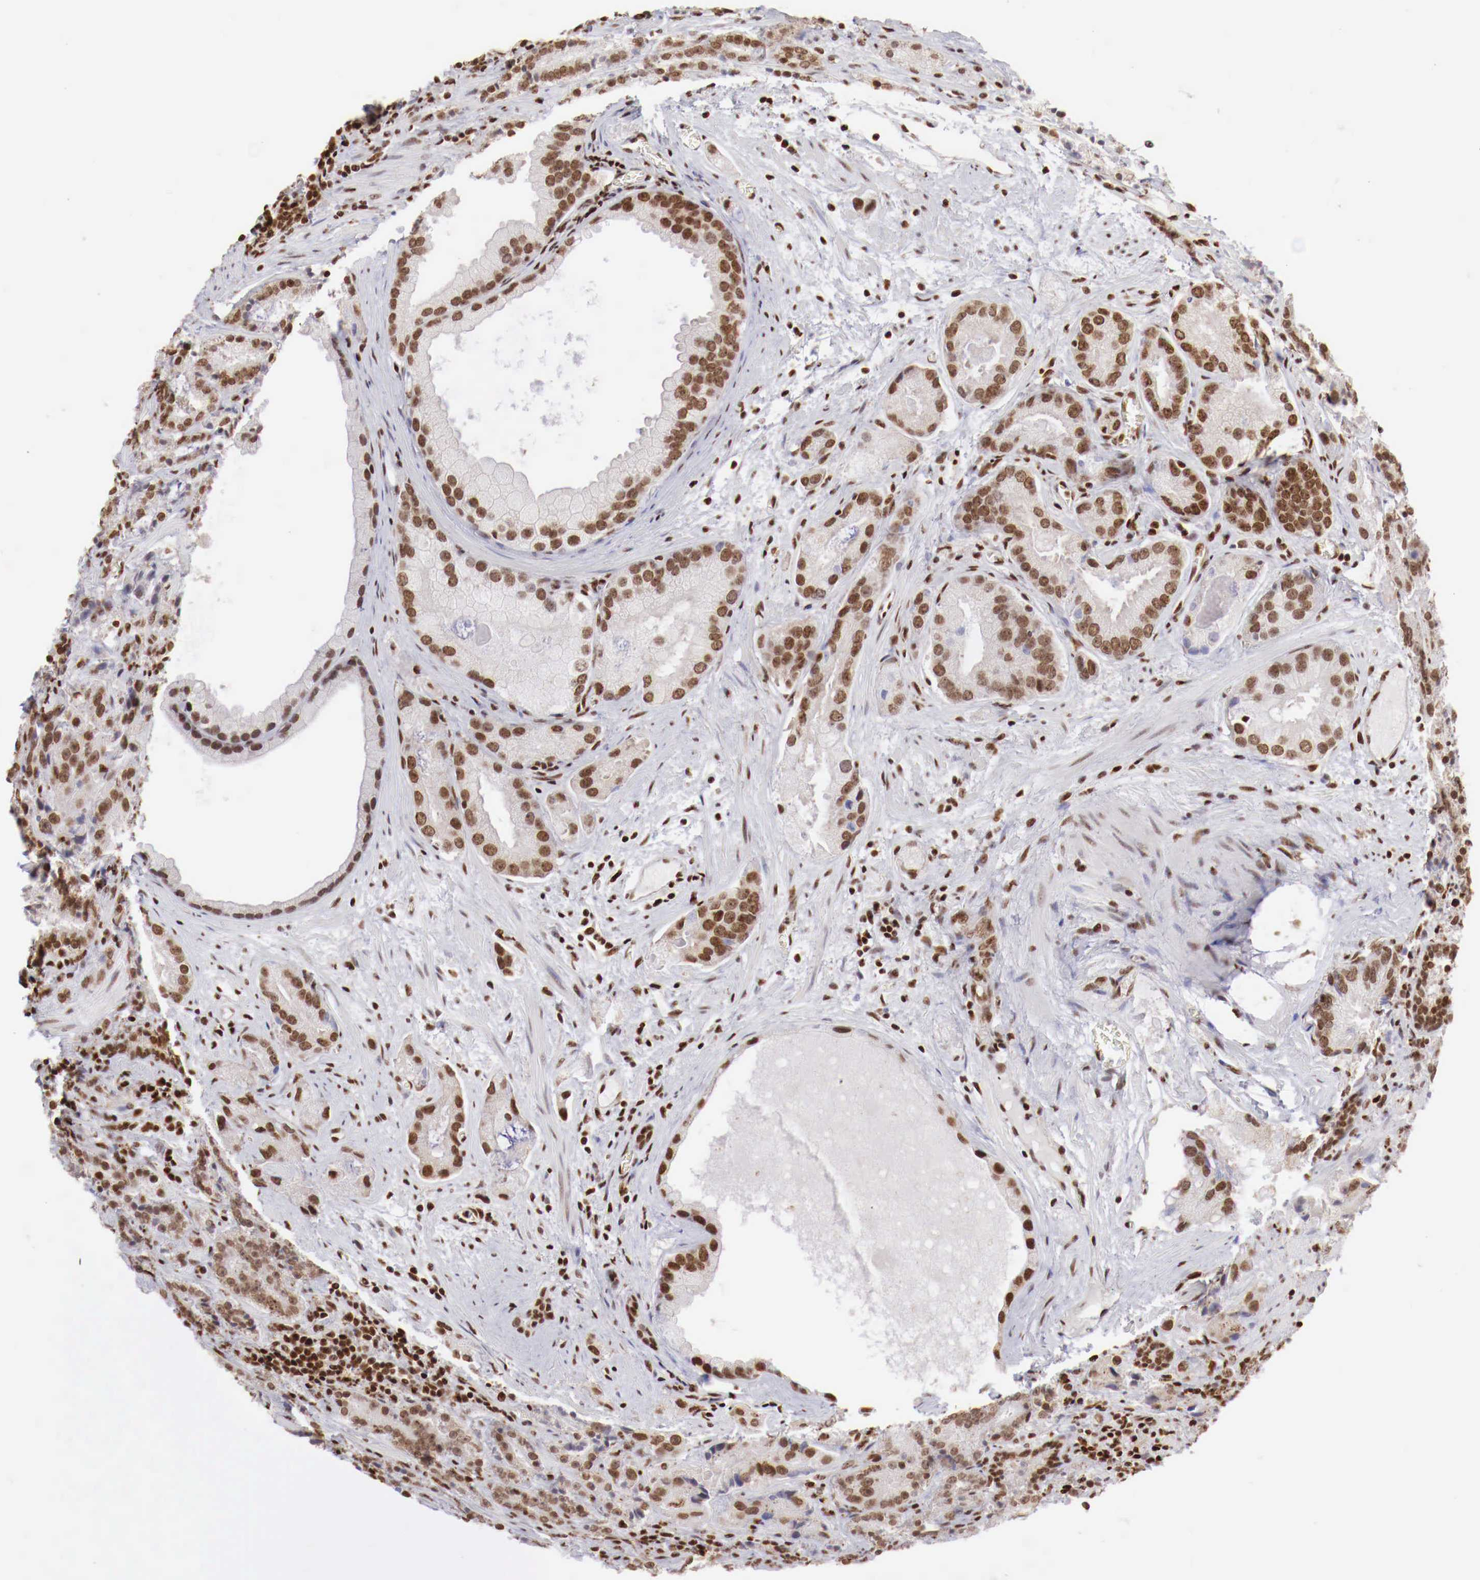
{"staining": {"intensity": "moderate", "quantity": ">75%", "location": "nuclear"}, "tissue": "prostate cancer", "cell_type": "Tumor cells", "image_type": "cancer", "snomed": [{"axis": "morphology", "description": "Adenocarcinoma, Medium grade"}, {"axis": "topography", "description": "Prostate"}], "caption": "Protein expression analysis of prostate cancer shows moderate nuclear staining in approximately >75% of tumor cells. The staining is performed using DAB brown chromogen to label protein expression. The nuclei are counter-stained blue using hematoxylin.", "gene": "MAX", "patient": {"sex": "male", "age": 70}}